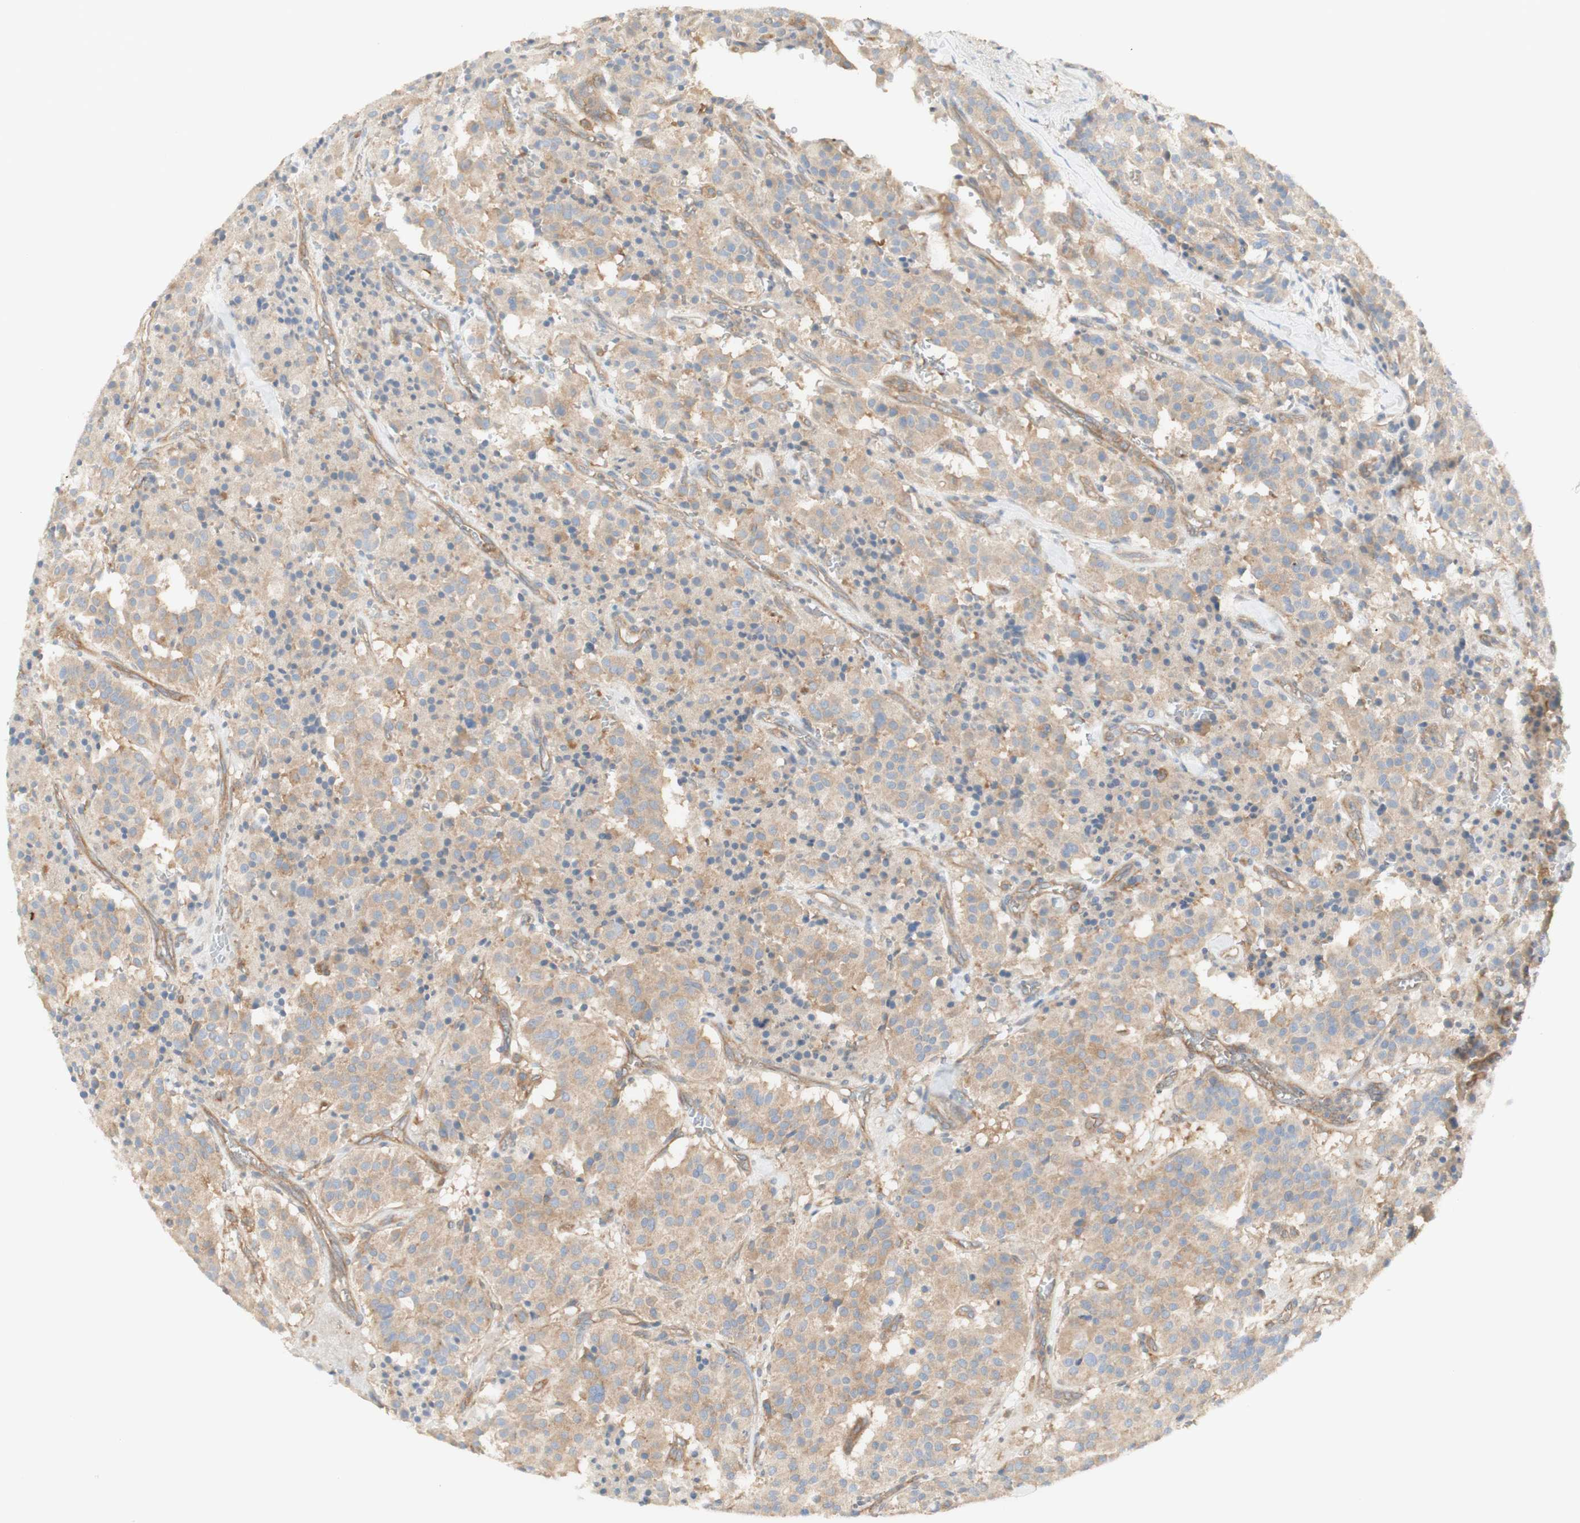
{"staining": {"intensity": "moderate", "quantity": ">75%", "location": "cytoplasmic/membranous"}, "tissue": "carcinoid", "cell_type": "Tumor cells", "image_type": "cancer", "snomed": [{"axis": "morphology", "description": "Carcinoid, malignant, NOS"}, {"axis": "topography", "description": "Lung"}], "caption": "Protein expression analysis of carcinoid demonstrates moderate cytoplasmic/membranous expression in approximately >75% of tumor cells.", "gene": "IKBKG", "patient": {"sex": "male", "age": 30}}